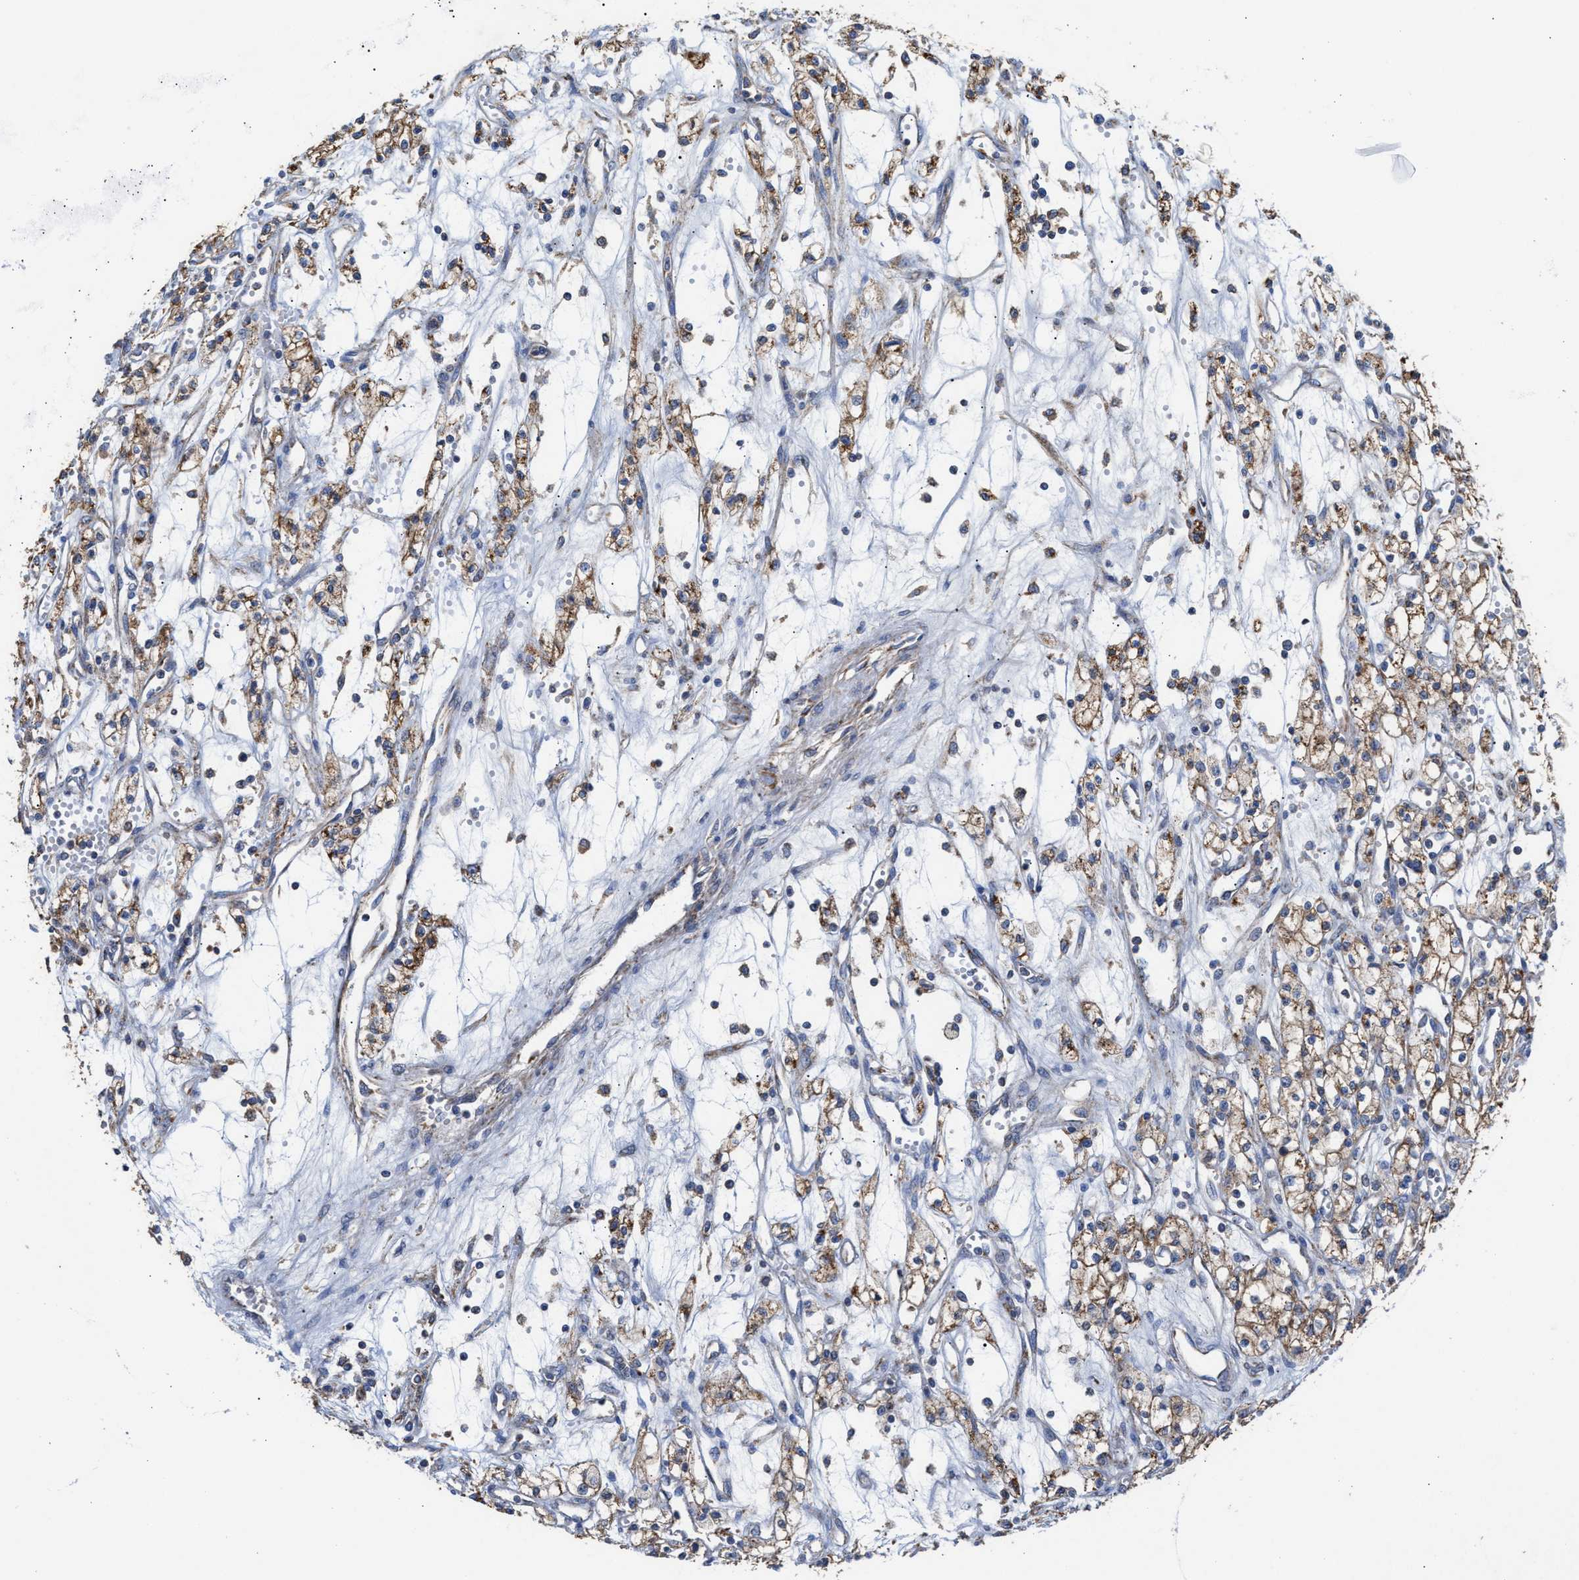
{"staining": {"intensity": "moderate", "quantity": ">75%", "location": "cytoplasmic/membranous"}, "tissue": "renal cancer", "cell_type": "Tumor cells", "image_type": "cancer", "snomed": [{"axis": "morphology", "description": "Adenocarcinoma, NOS"}, {"axis": "topography", "description": "Kidney"}], "caption": "Renal cancer (adenocarcinoma) tissue shows moderate cytoplasmic/membranous staining in approximately >75% of tumor cells (DAB (3,3'-diaminobenzidine) = brown stain, brightfield microscopy at high magnification).", "gene": "MECR", "patient": {"sex": "male", "age": 59}}